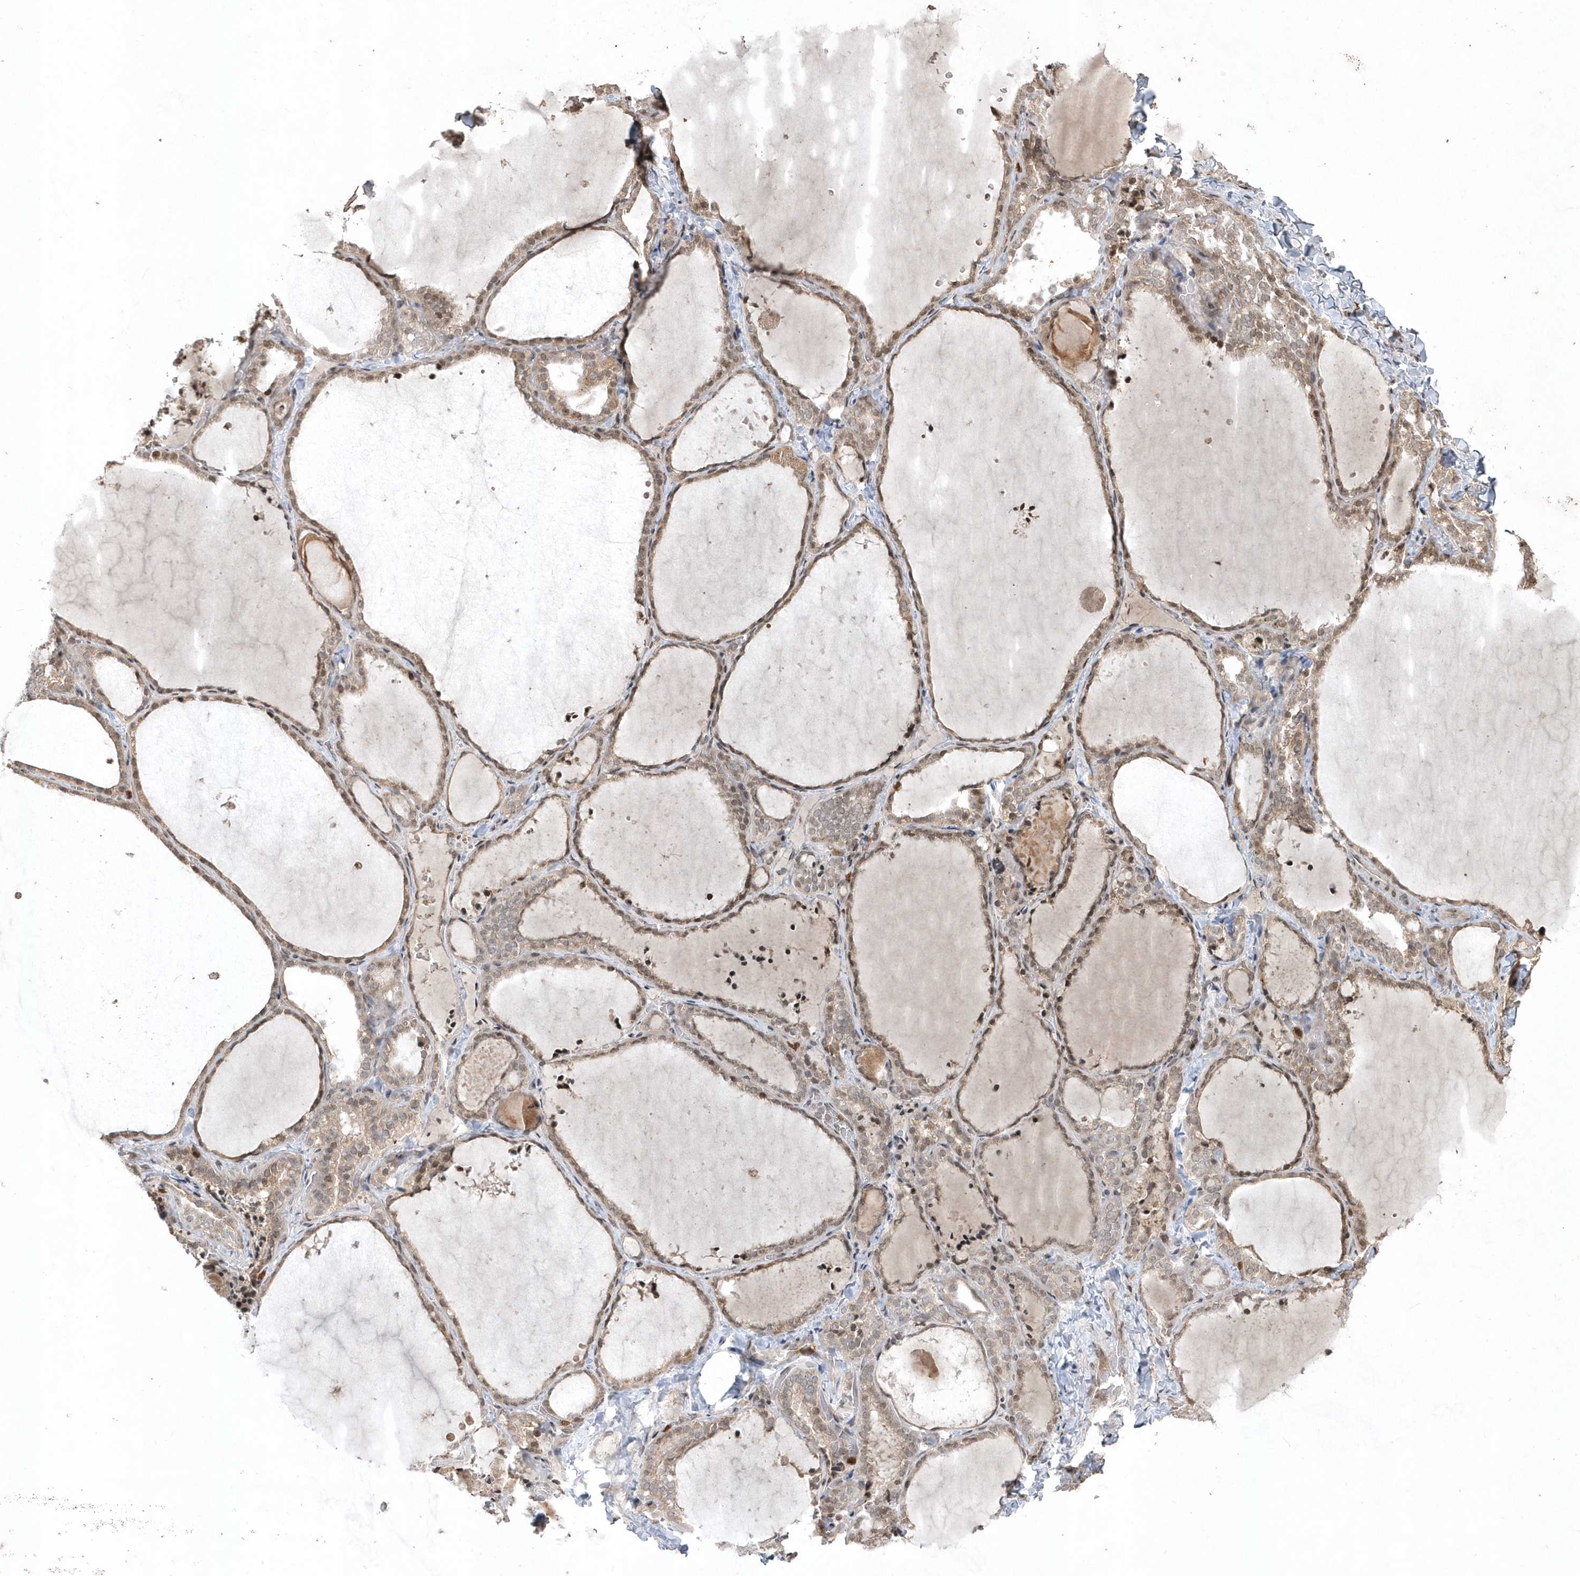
{"staining": {"intensity": "moderate", "quantity": "25%-75%", "location": "cytoplasmic/membranous,nuclear"}, "tissue": "thyroid gland", "cell_type": "Glandular cells", "image_type": "normal", "snomed": [{"axis": "morphology", "description": "Normal tissue, NOS"}, {"axis": "topography", "description": "Thyroid gland"}], "caption": "IHC histopathology image of normal thyroid gland: thyroid gland stained using immunohistochemistry (IHC) demonstrates medium levels of moderate protein expression localized specifically in the cytoplasmic/membranous,nuclear of glandular cells, appearing as a cytoplasmic/membranous,nuclear brown color.", "gene": "EIF2B1", "patient": {"sex": "female", "age": 22}}